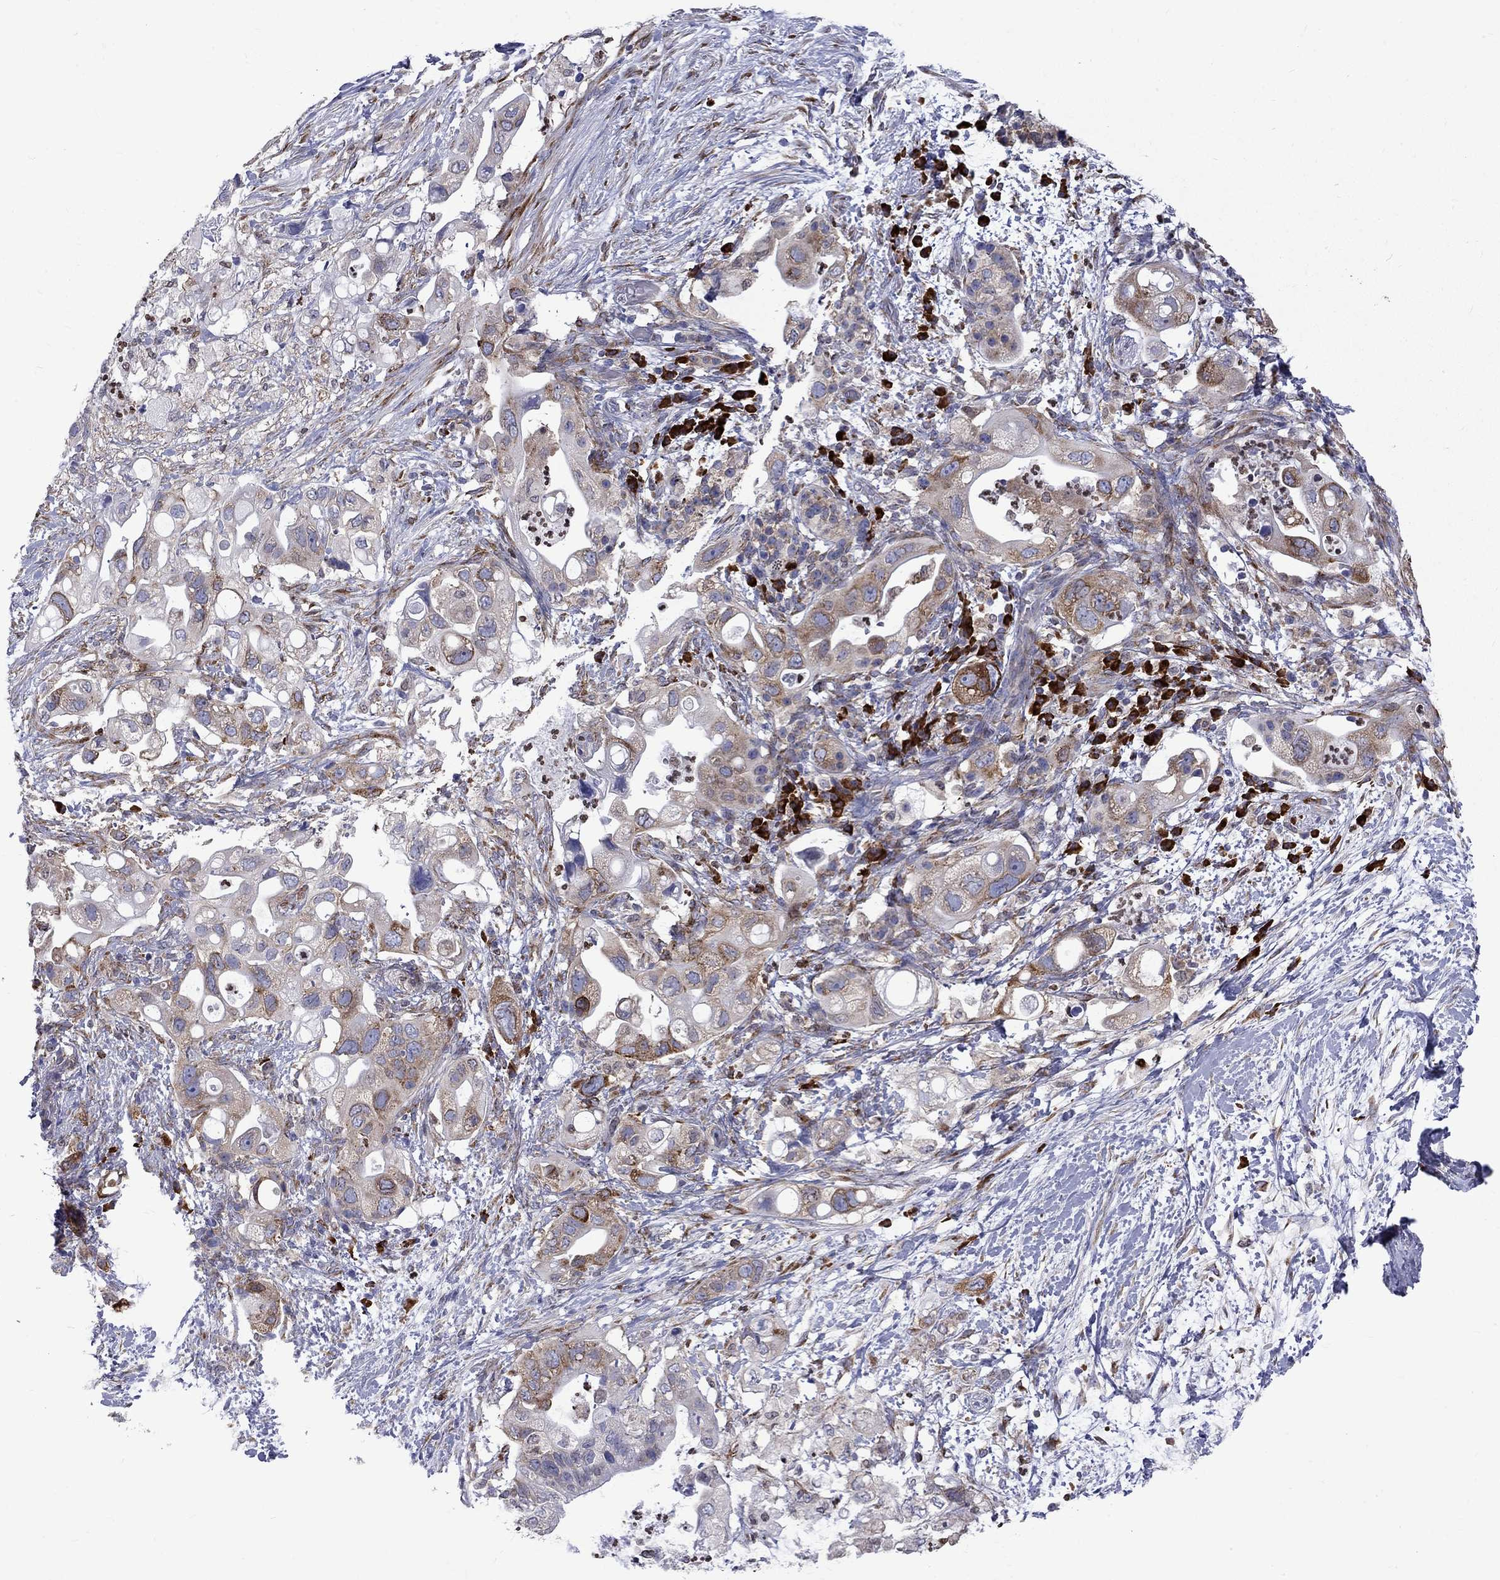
{"staining": {"intensity": "moderate", "quantity": "25%-75%", "location": "cytoplasmic/membranous"}, "tissue": "pancreatic cancer", "cell_type": "Tumor cells", "image_type": "cancer", "snomed": [{"axis": "morphology", "description": "Adenocarcinoma, NOS"}, {"axis": "topography", "description": "Pancreas"}], "caption": "A high-resolution micrograph shows immunohistochemistry (IHC) staining of adenocarcinoma (pancreatic), which demonstrates moderate cytoplasmic/membranous positivity in about 25%-75% of tumor cells.", "gene": "PABPC4", "patient": {"sex": "female", "age": 72}}